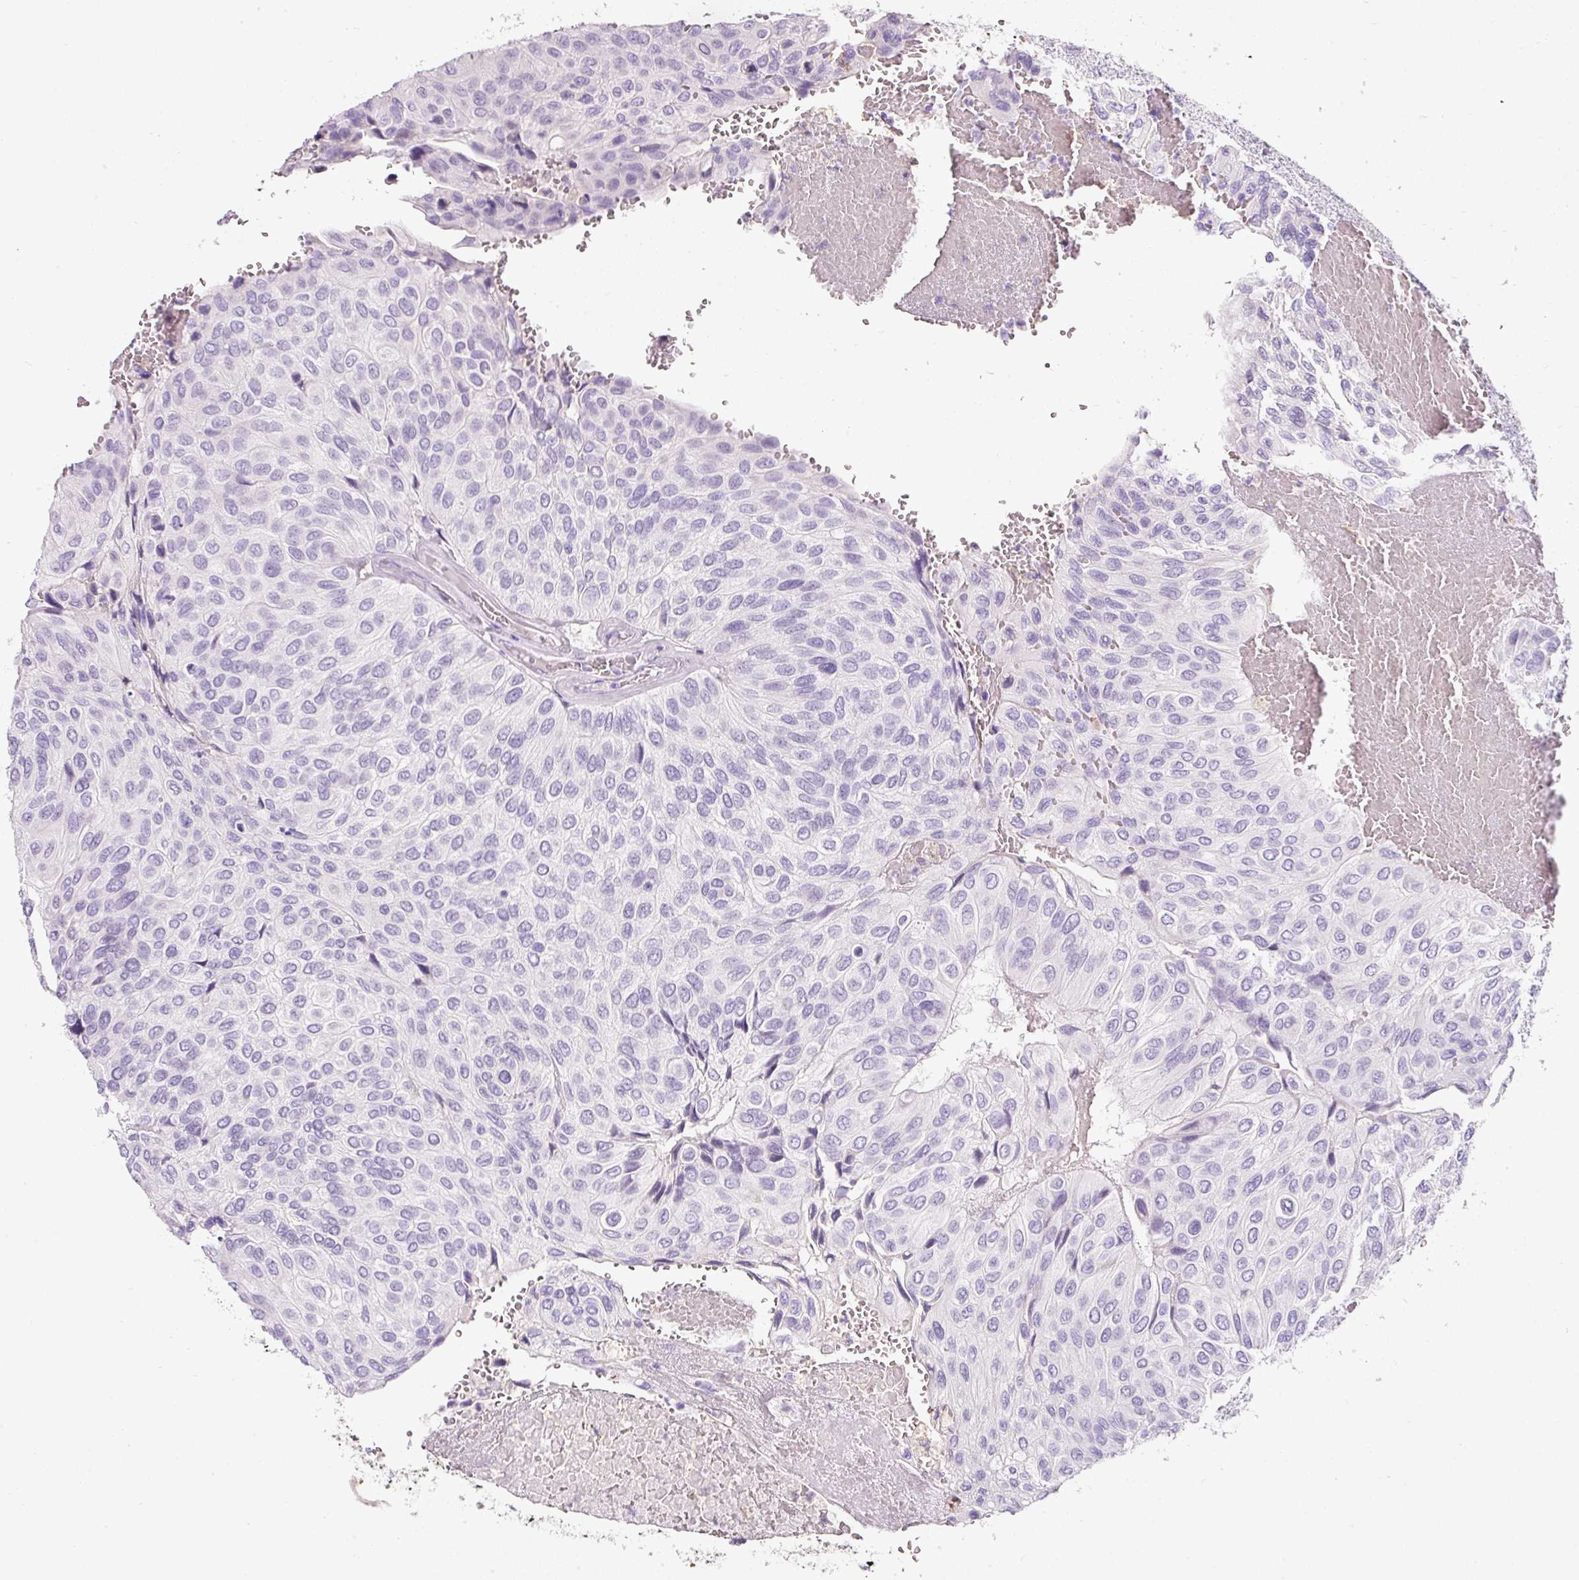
{"staining": {"intensity": "negative", "quantity": "none", "location": "none"}, "tissue": "urothelial cancer", "cell_type": "Tumor cells", "image_type": "cancer", "snomed": [{"axis": "morphology", "description": "Urothelial carcinoma, High grade"}, {"axis": "topography", "description": "Urinary bladder"}], "caption": "High power microscopy histopathology image of an immunohistochemistry (IHC) micrograph of urothelial cancer, revealing no significant positivity in tumor cells.", "gene": "DNM1", "patient": {"sex": "male", "age": 66}}